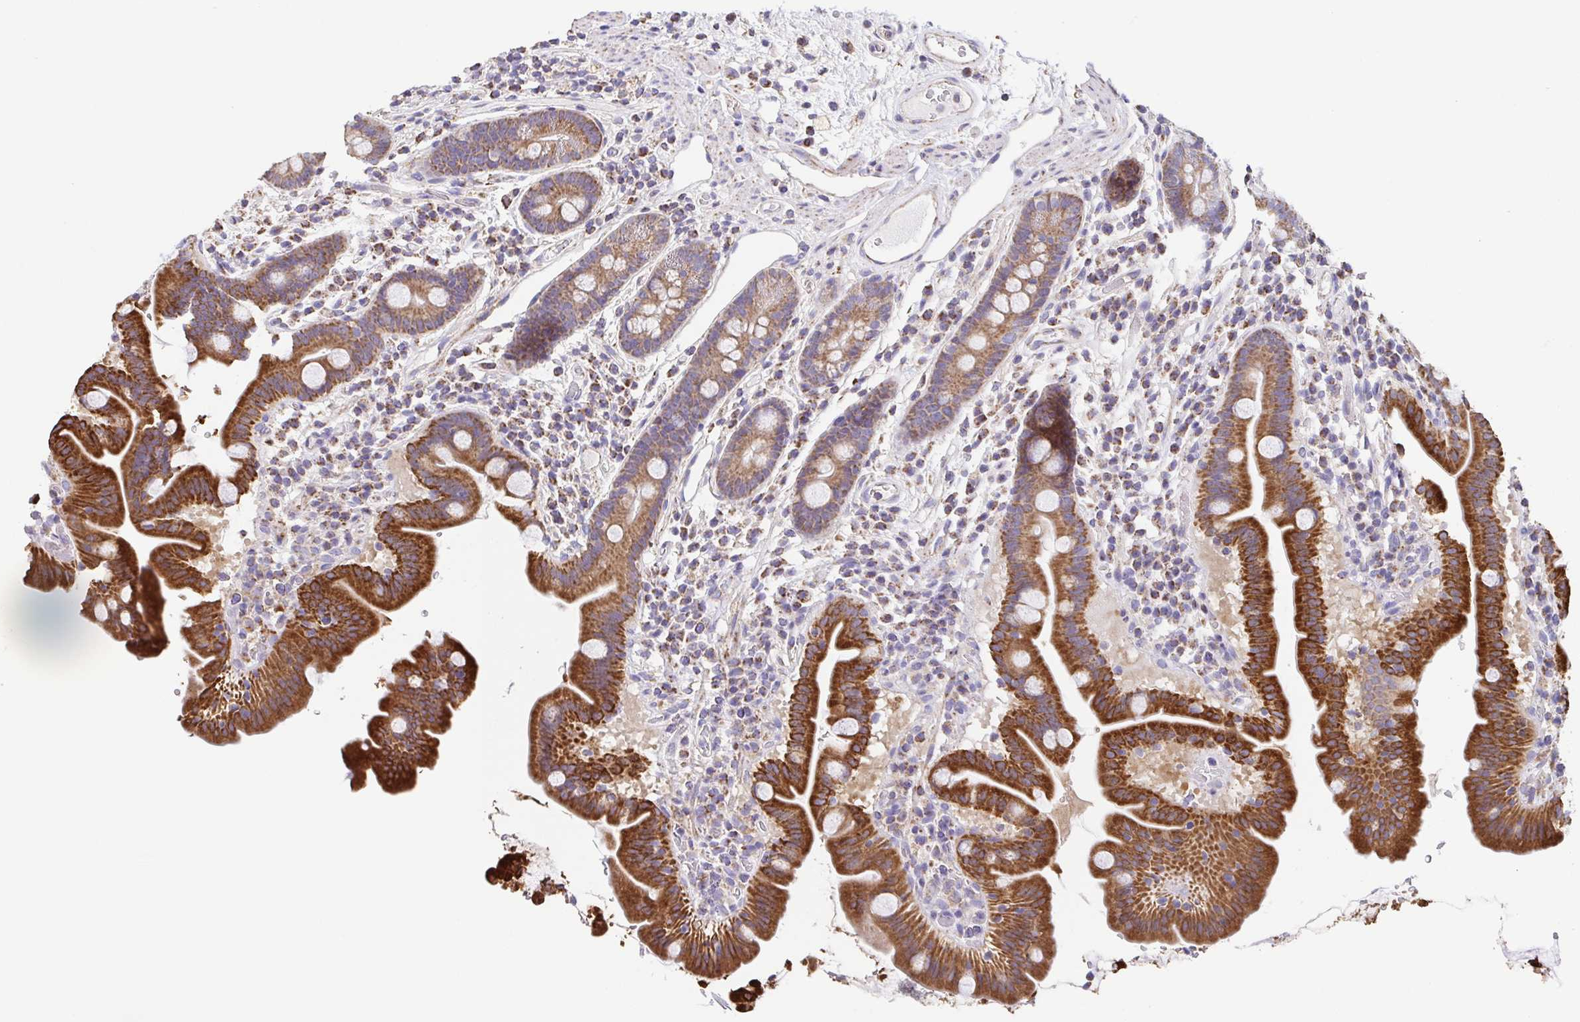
{"staining": {"intensity": "strong", "quantity": ">75%", "location": "cytoplasmic/membranous"}, "tissue": "small intestine", "cell_type": "Glandular cells", "image_type": "normal", "snomed": [{"axis": "morphology", "description": "Normal tissue, NOS"}, {"axis": "topography", "description": "Small intestine"}], "caption": "Immunohistochemical staining of unremarkable small intestine demonstrates >75% levels of strong cytoplasmic/membranous protein positivity in about >75% of glandular cells.", "gene": "GINM1", "patient": {"sex": "male", "age": 26}}